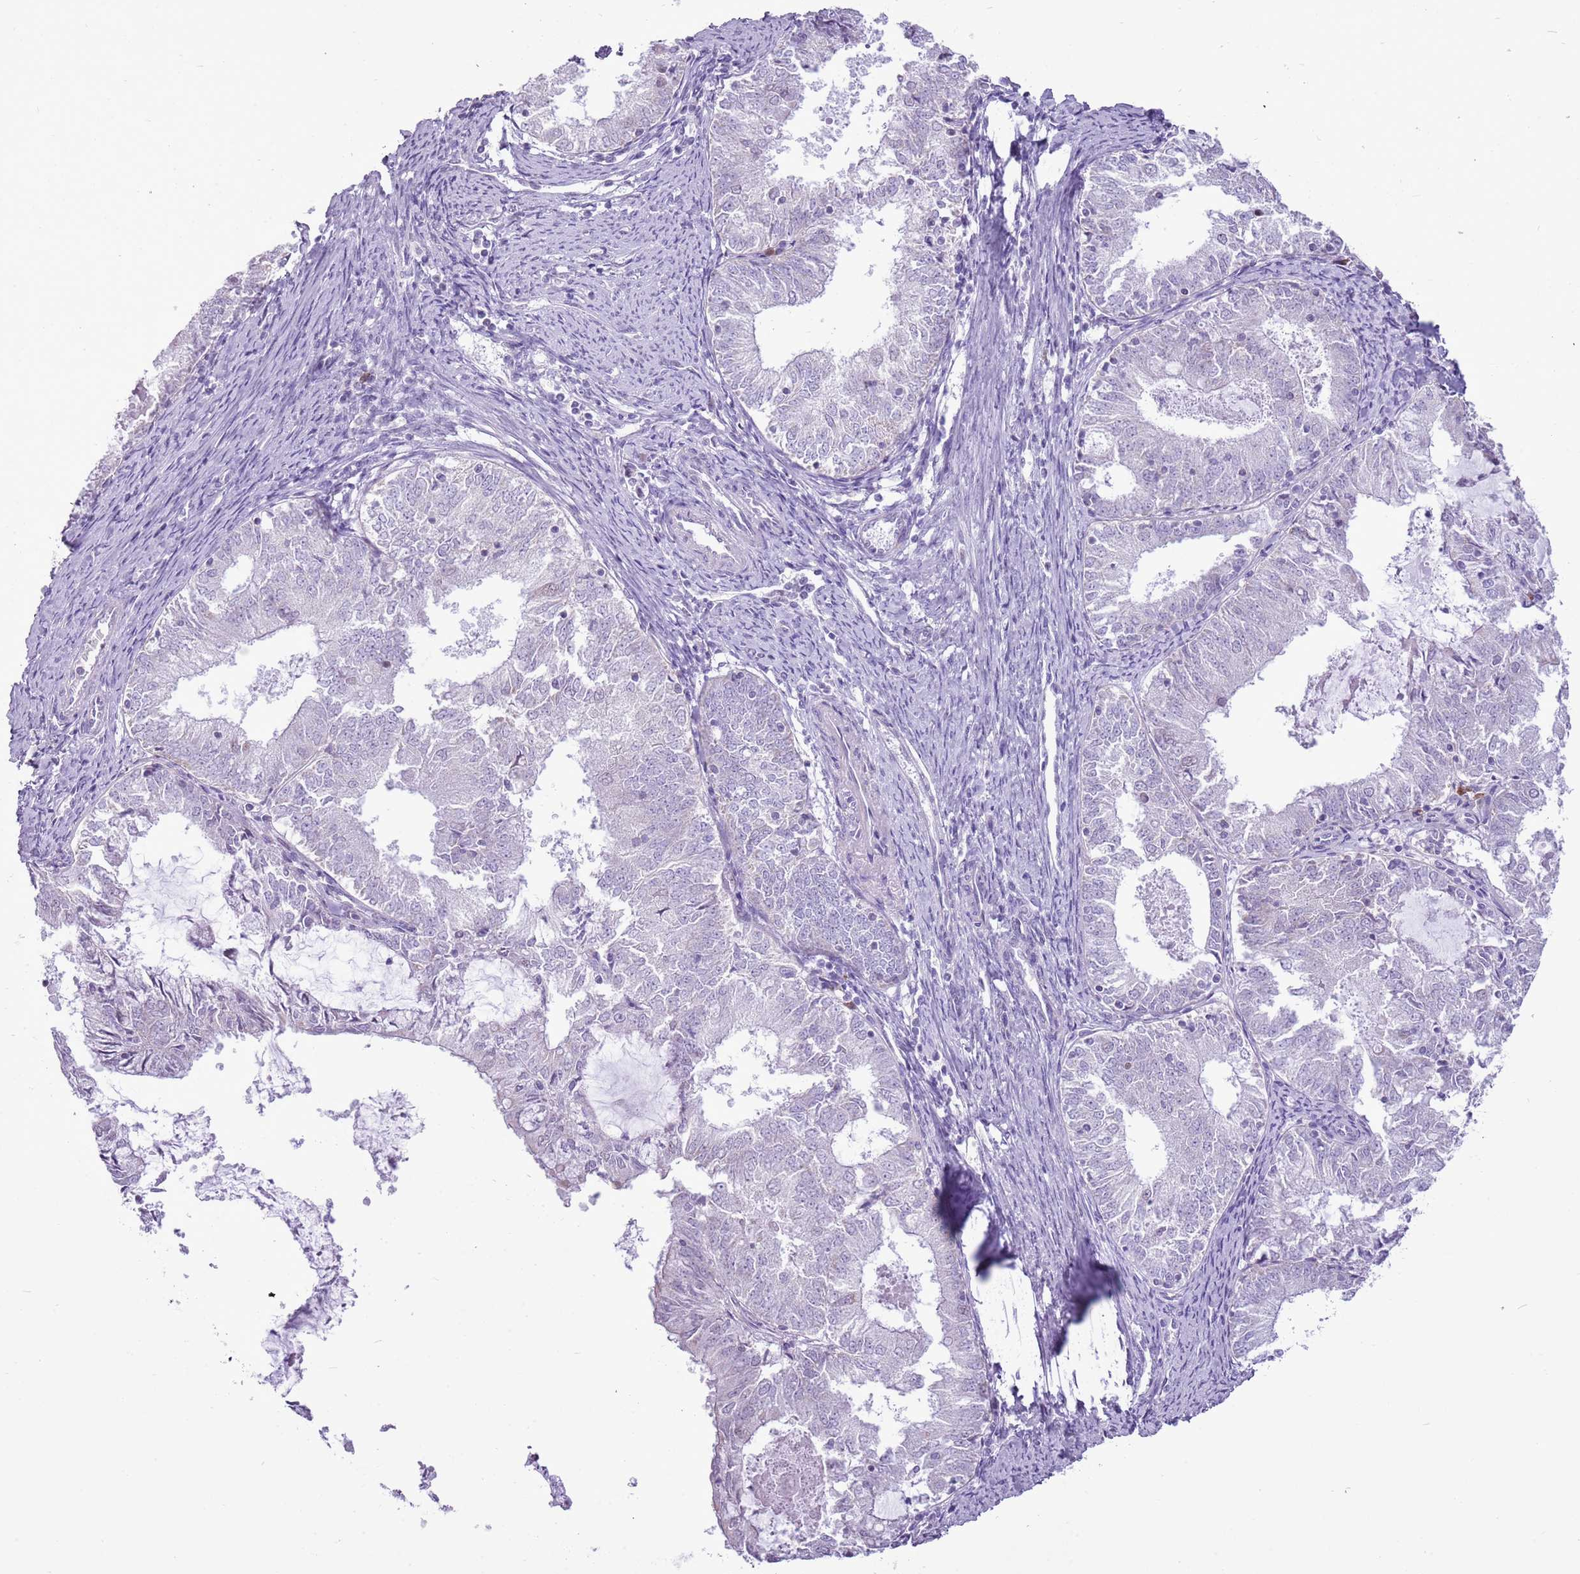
{"staining": {"intensity": "moderate", "quantity": "<25%", "location": "cytoplasmic/membranous"}, "tissue": "endometrial cancer", "cell_type": "Tumor cells", "image_type": "cancer", "snomed": [{"axis": "morphology", "description": "Adenocarcinoma, NOS"}, {"axis": "topography", "description": "Endometrium"}], "caption": "This is an image of immunohistochemistry (IHC) staining of endometrial cancer, which shows moderate expression in the cytoplasmic/membranous of tumor cells.", "gene": "RPL3L", "patient": {"sex": "female", "age": 57}}